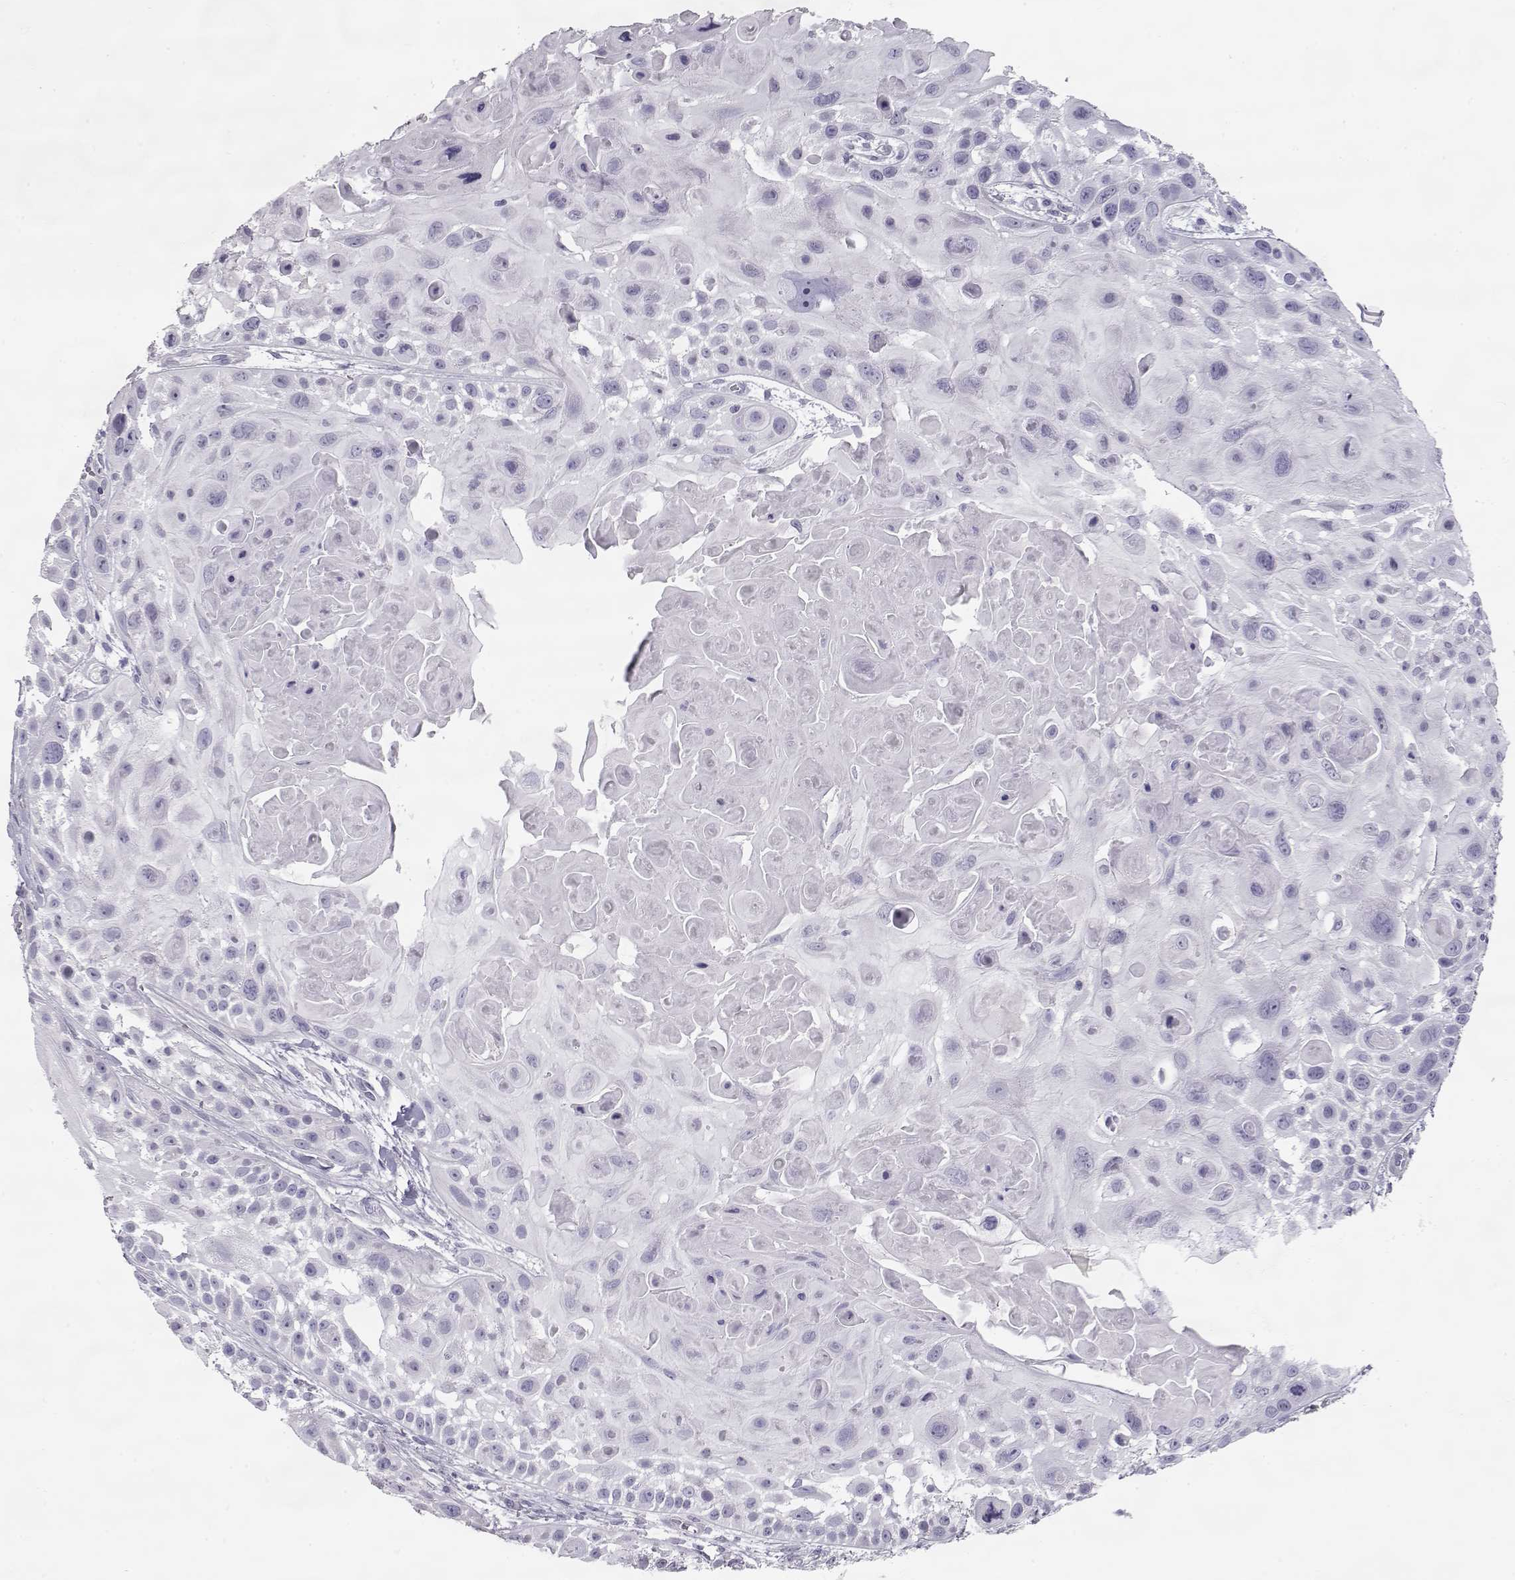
{"staining": {"intensity": "negative", "quantity": "none", "location": "none"}, "tissue": "skin cancer", "cell_type": "Tumor cells", "image_type": "cancer", "snomed": [{"axis": "morphology", "description": "Squamous cell carcinoma, NOS"}, {"axis": "topography", "description": "Skin"}, {"axis": "topography", "description": "Anal"}], "caption": "This is an immunohistochemistry micrograph of skin cancer (squamous cell carcinoma). There is no expression in tumor cells.", "gene": "SLITRK3", "patient": {"sex": "female", "age": 75}}